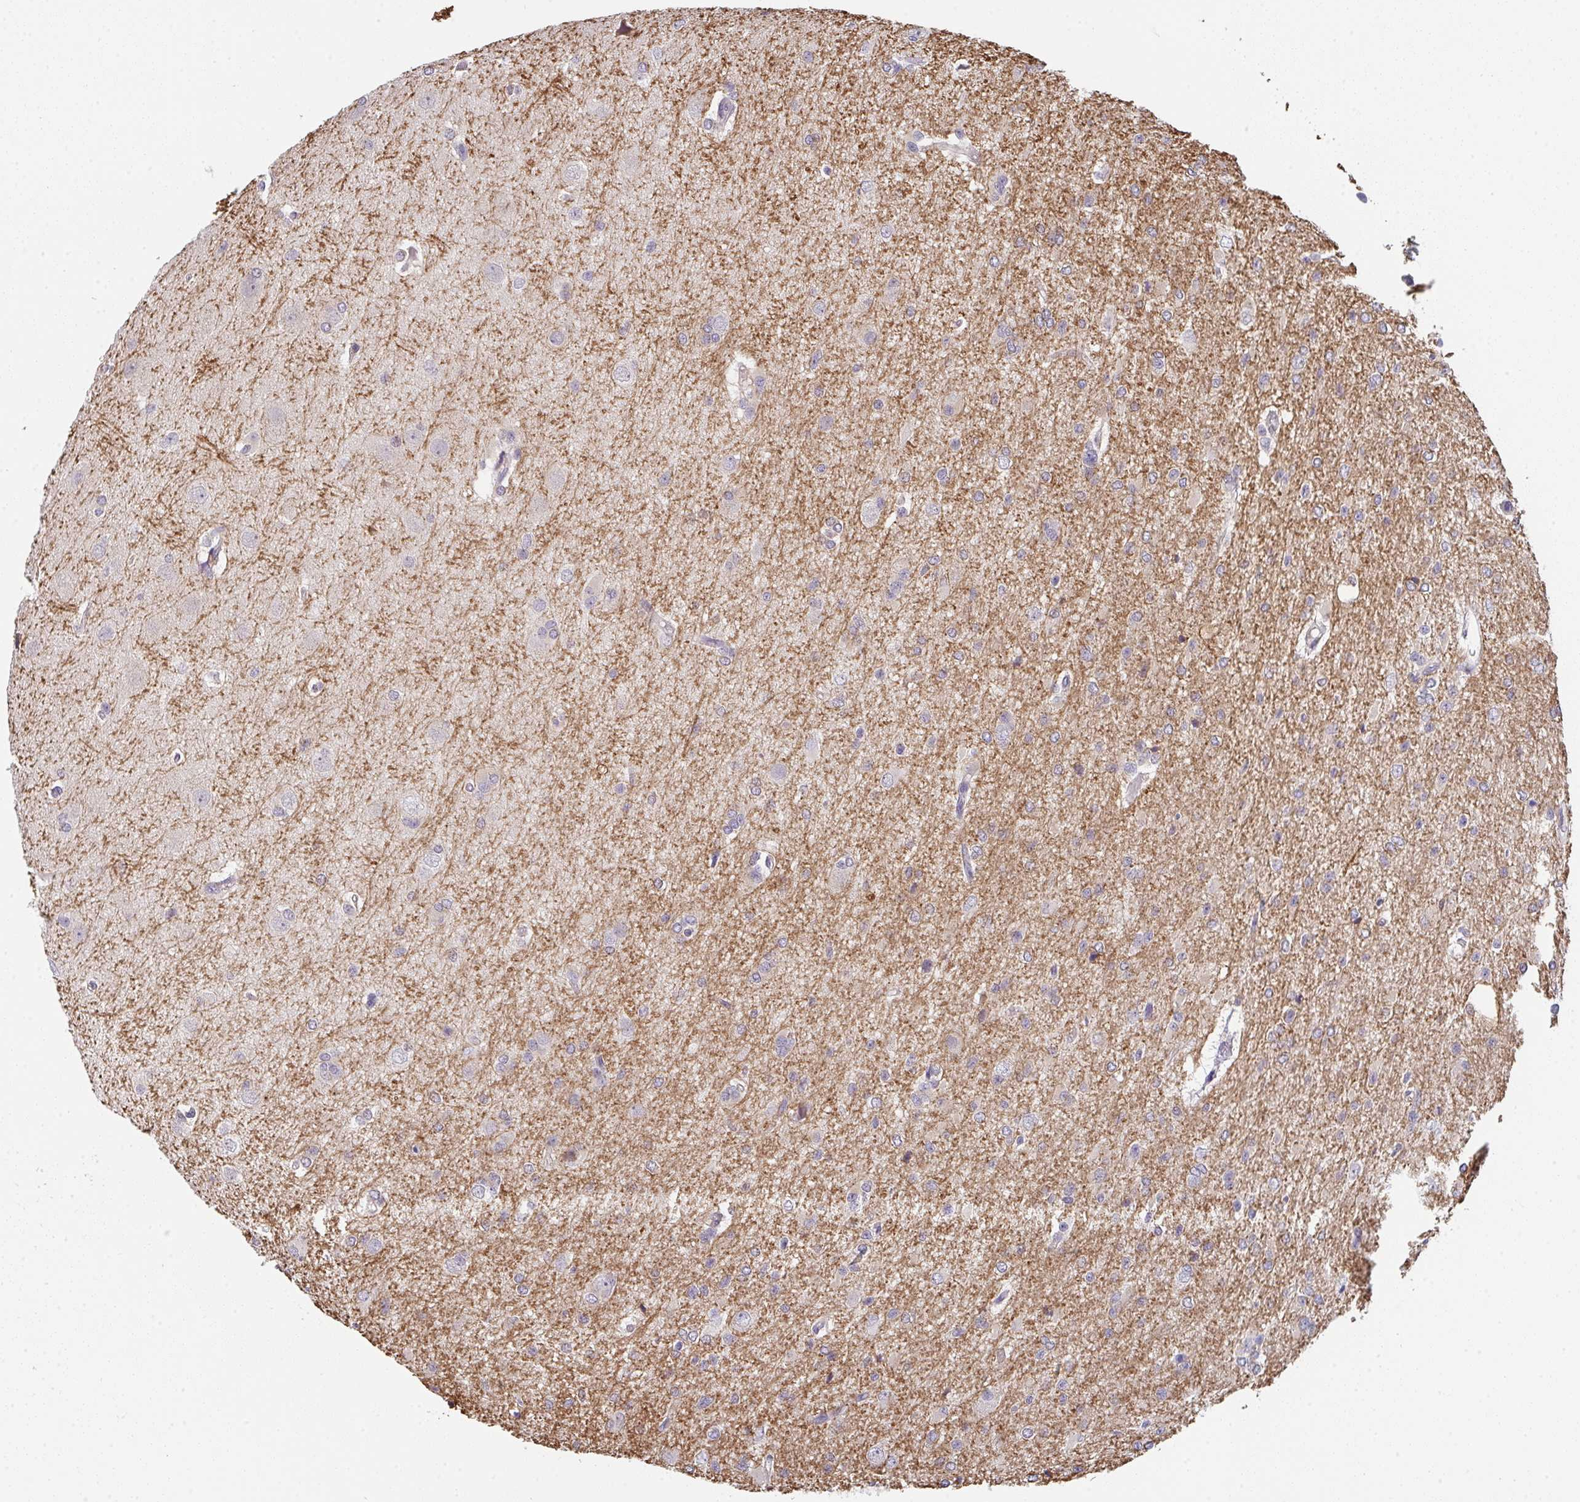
{"staining": {"intensity": "negative", "quantity": "none", "location": "none"}, "tissue": "glioma", "cell_type": "Tumor cells", "image_type": "cancer", "snomed": [{"axis": "morphology", "description": "Glioma, malignant, Low grade"}, {"axis": "topography", "description": "Brain"}], "caption": "This is a micrograph of IHC staining of malignant glioma (low-grade), which shows no expression in tumor cells. Brightfield microscopy of immunohistochemistry (IHC) stained with DAB (brown) and hematoxylin (blue), captured at high magnification.", "gene": "TSPAN31", "patient": {"sex": "male", "age": 26}}